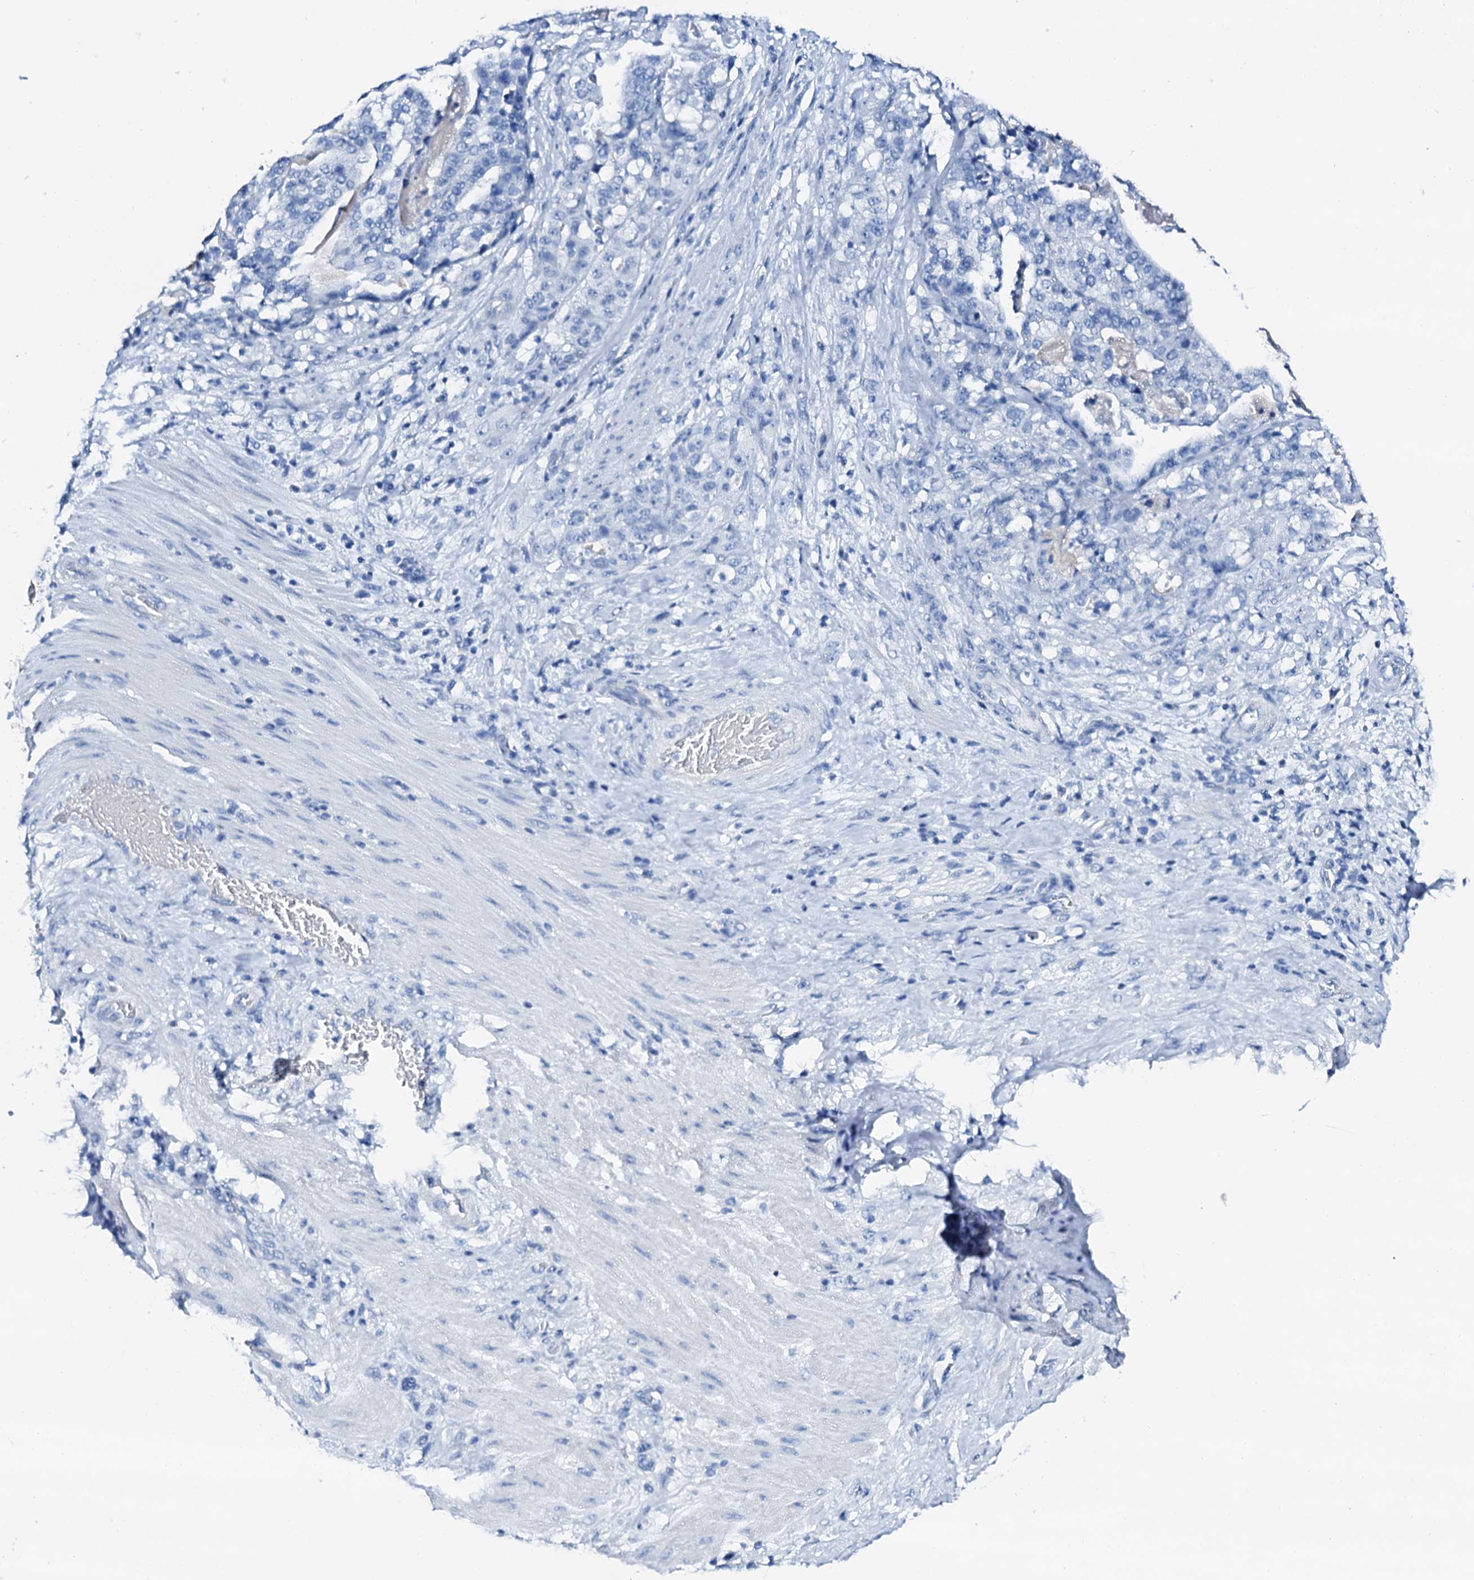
{"staining": {"intensity": "negative", "quantity": "none", "location": "none"}, "tissue": "stomach cancer", "cell_type": "Tumor cells", "image_type": "cancer", "snomed": [{"axis": "morphology", "description": "Adenocarcinoma, NOS"}, {"axis": "topography", "description": "Stomach"}], "caption": "This is an immunohistochemistry photomicrograph of human stomach cancer. There is no expression in tumor cells.", "gene": "PTH", "patient": {"sex": "male", "age": 48}}